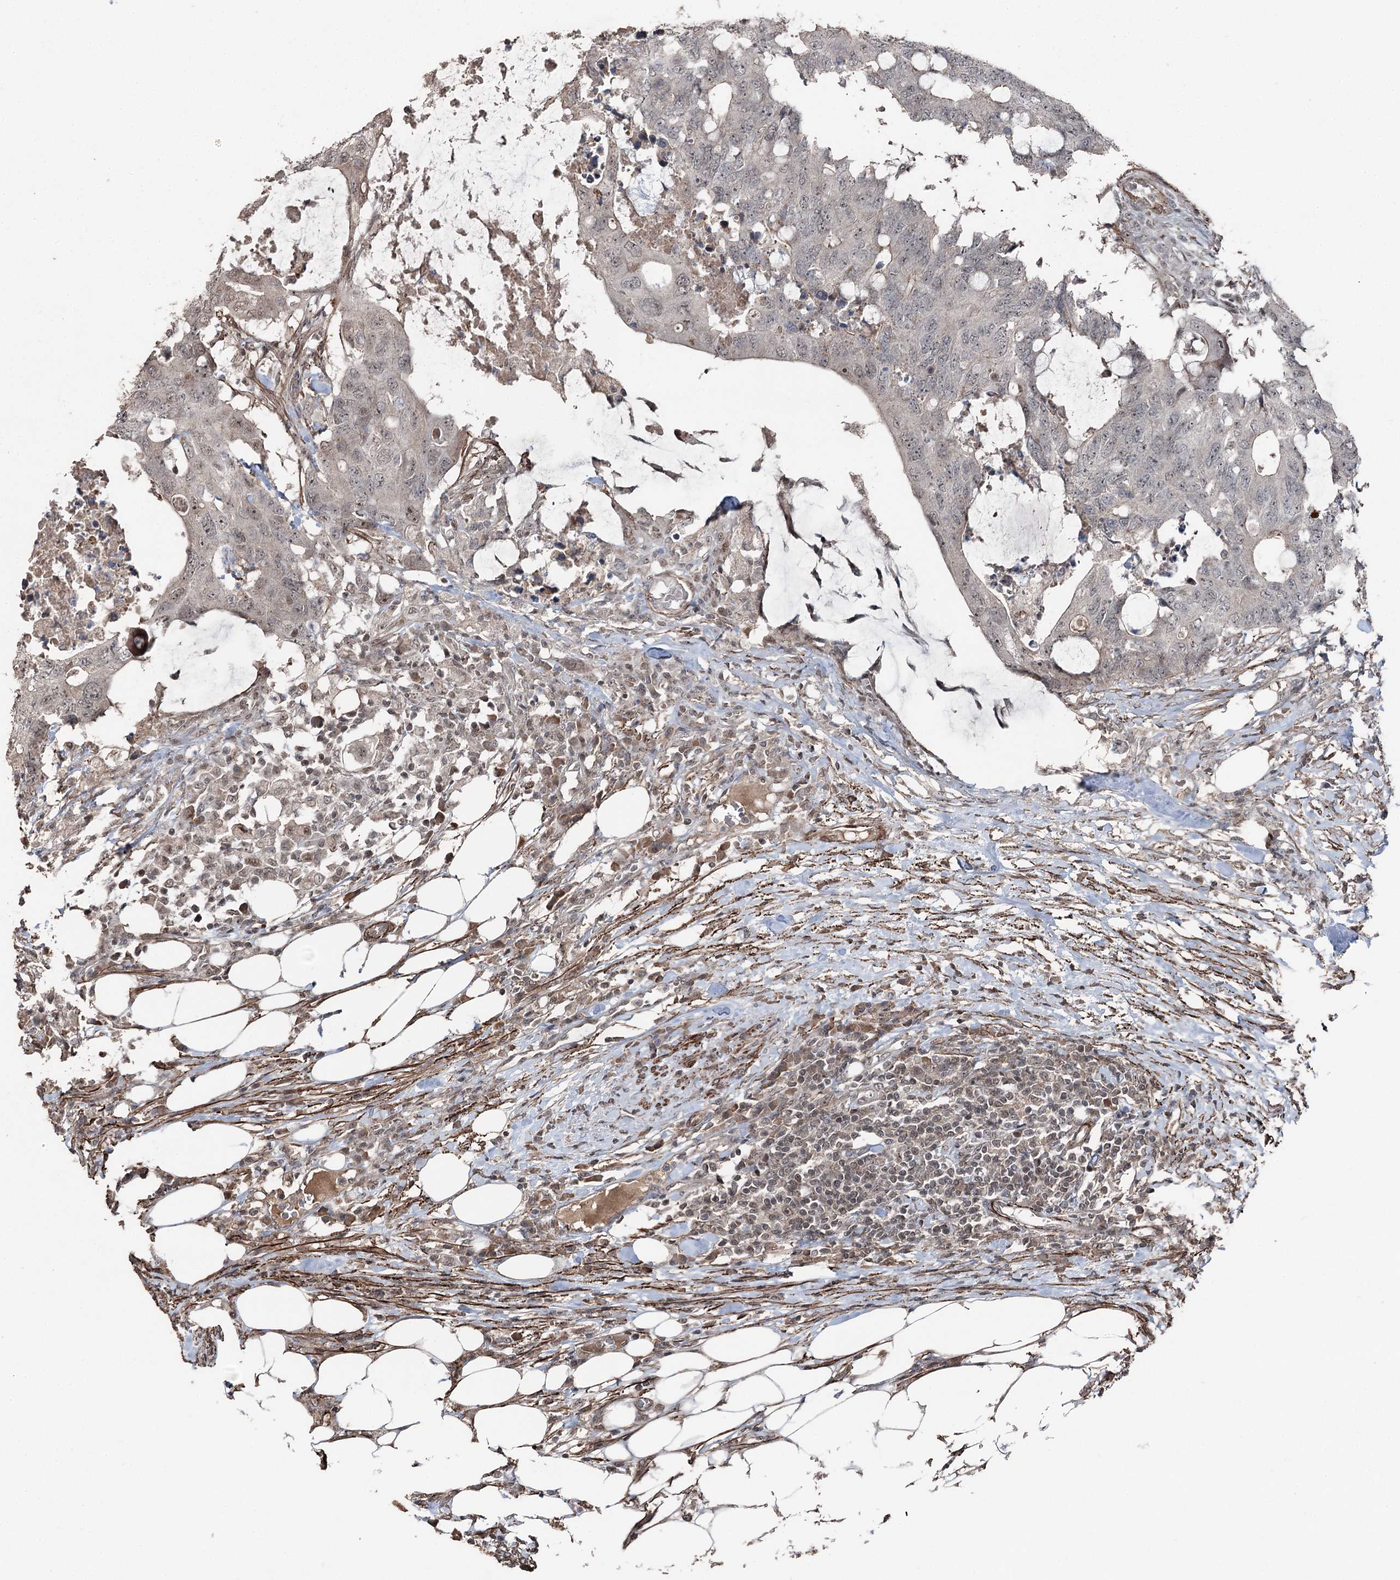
{"staining": {"intensity": "weak", "quantity": "25%-75%", "location": "nuclear"}, "tissue": "colorectal cancer", "cell_type": "Tumor cells", "image_type": "cancer", "snomed": [{"axis": "morphology", "description": "Adenocarcinoma, NOS"}, {"axis": "topography", "description": "Colon"}], "caption": "This micrograph demonstrates immunohistochemistry staining of colorectal adenocarcinoma, with low weak nuclear positivity in approximately 25%-75% of tumor cells.", "gene": "CCDC82", "patient": {"sex": "male", "age": 71}}